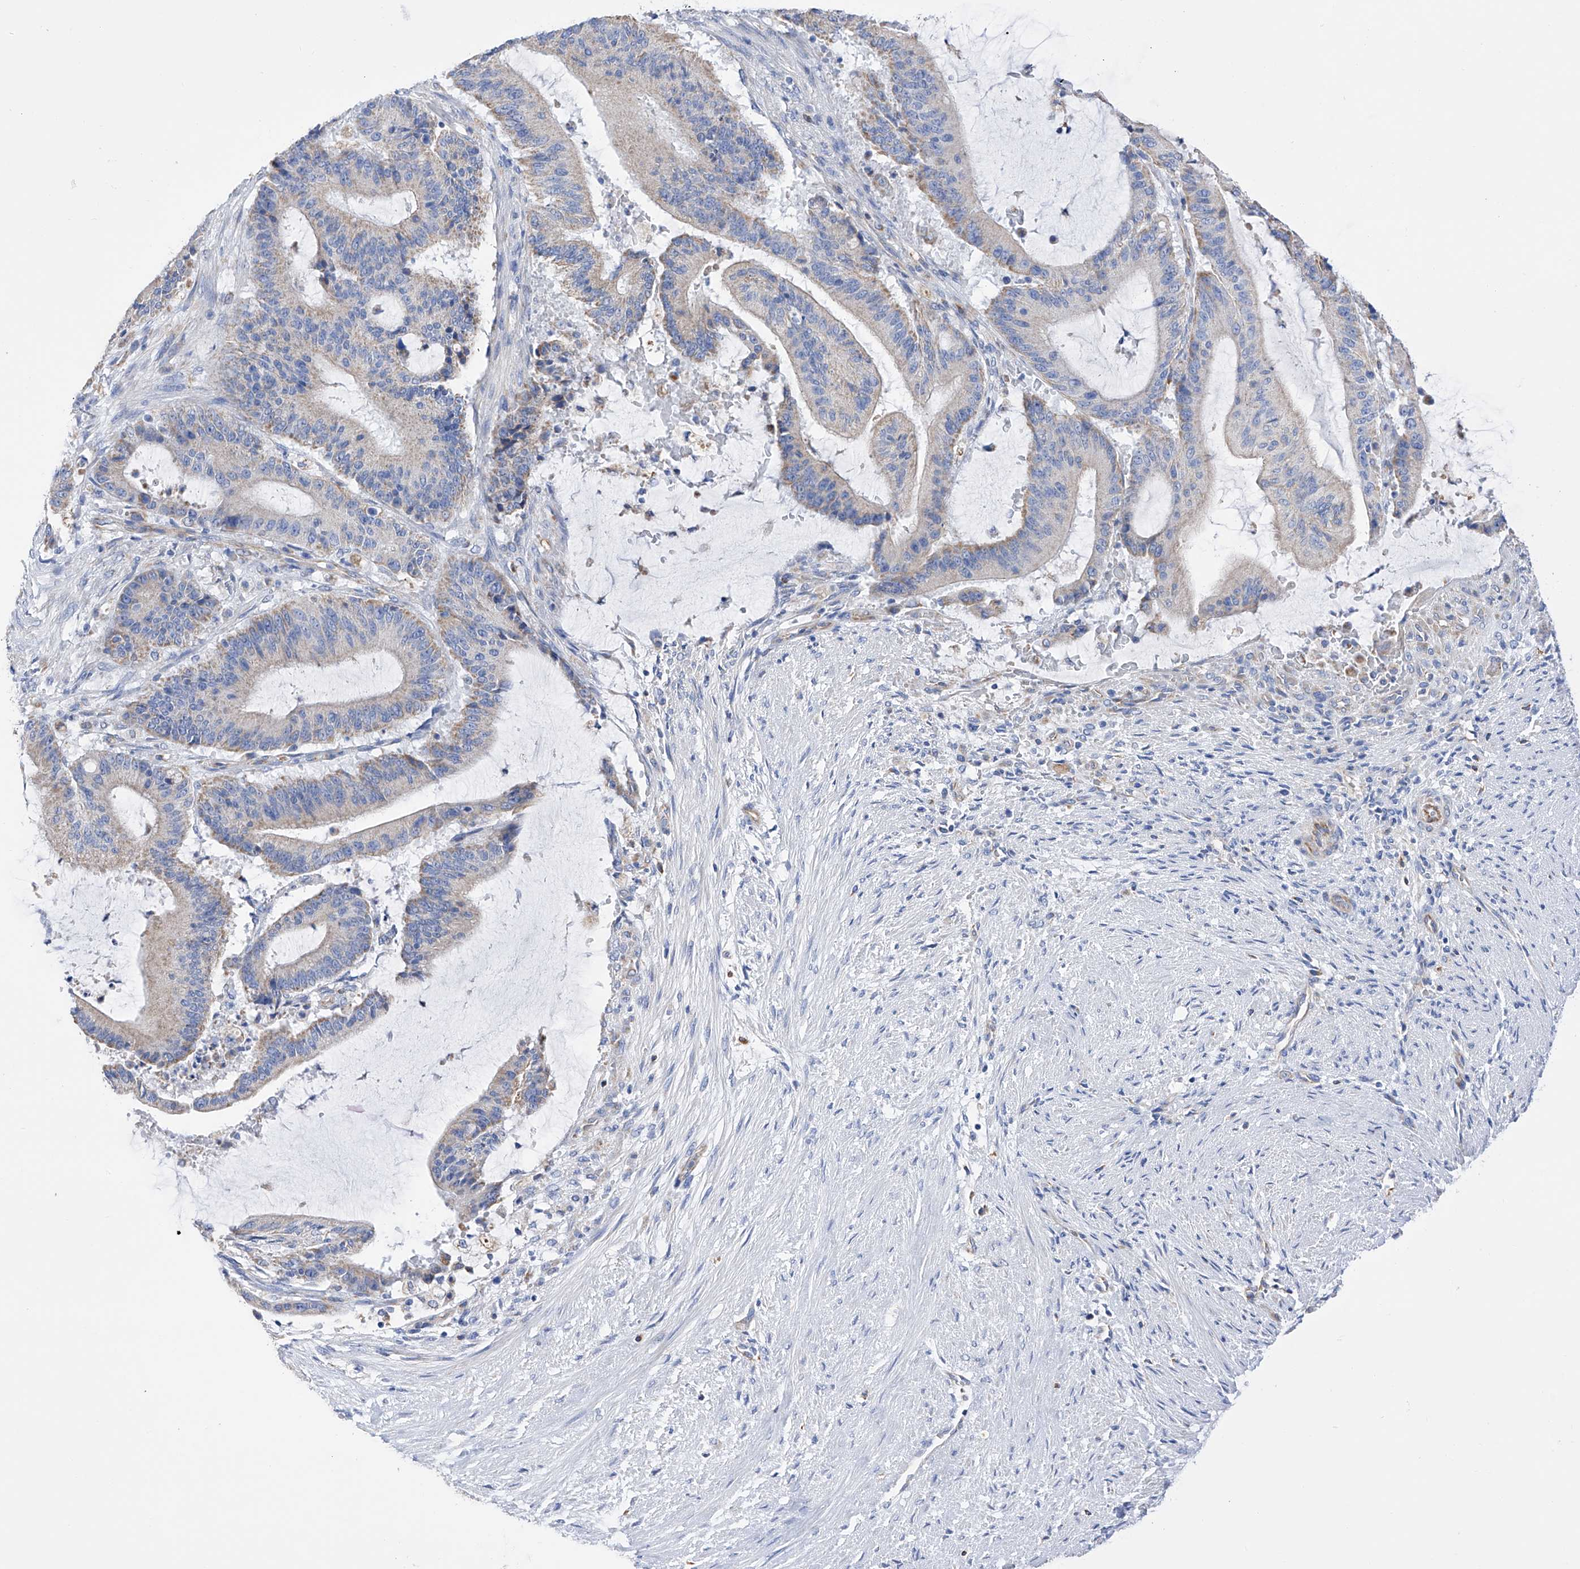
{"staining": {"intensity": "weak", "quantity": "25%-75%", "location": "cytoplasmic/membranous"}, "tissue": "liver cancer", "cell_type": "Tumor cells", "image_type": "cancer", "snomed": [{"axis": "morphology", "description": "Normal tissue, NOS"}, {"axis": "morphology", "description": "Cholangiocarcinoma"}, {"axis": "topography", "description": "Liver"}, {"axis": "topography", "description": "Peripheral nerve tissue"}], "caption": "Human liver cancer (cholangiocarcinoma) stained with a protein marker reveals weak staining in tumor cells.", "gene": "FLG", "patient": {"sex": "female", "age": 73}}